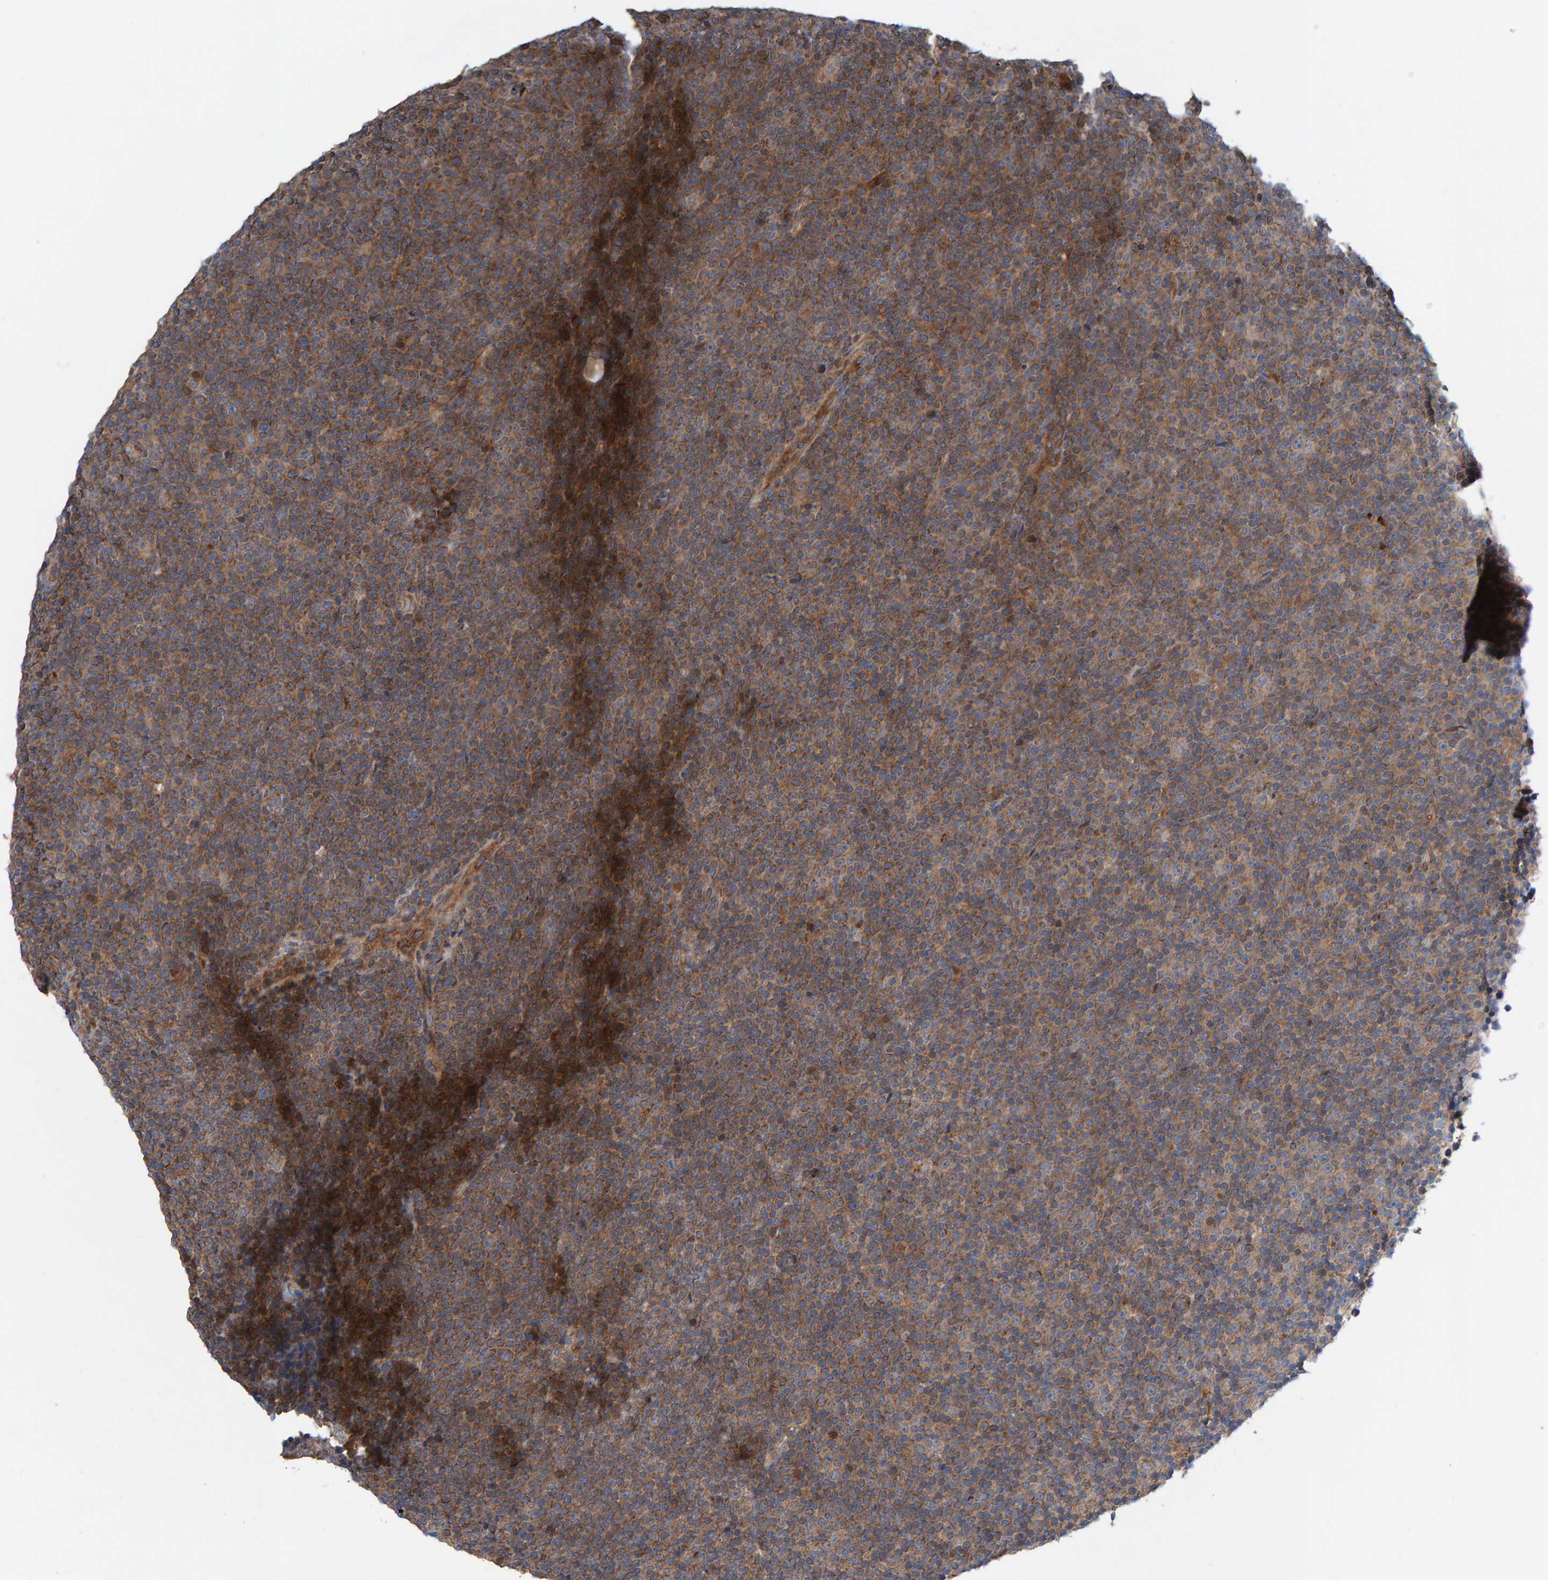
{"staining": {"intensity": "weak", "quantity": ">75%", "location": "cytoplasmic/membranous"}, "tissue": "lymphoma", "cell_type": "Tumor cells", "image_type": "cancer", "snomed": [{"axis": "morphology", "description": "Malignant lymphoma, non-Hodgkin's type, Low grade"}, {"axis": "topography", "description": "Lymph node"}], "caption": "The immunohistochemical stain shows weak cytoplasmic/membranous positivity in tumor cells of lymphoma tissue. The staining is performed using DAB (3,3'-diaminobenzidine) brown chromogen to label protein expression. The nuclei are counter-stained blue using hematoxylin.", "gene": "KIAA0753", "patient": {"sex": "female", "age": 67}}